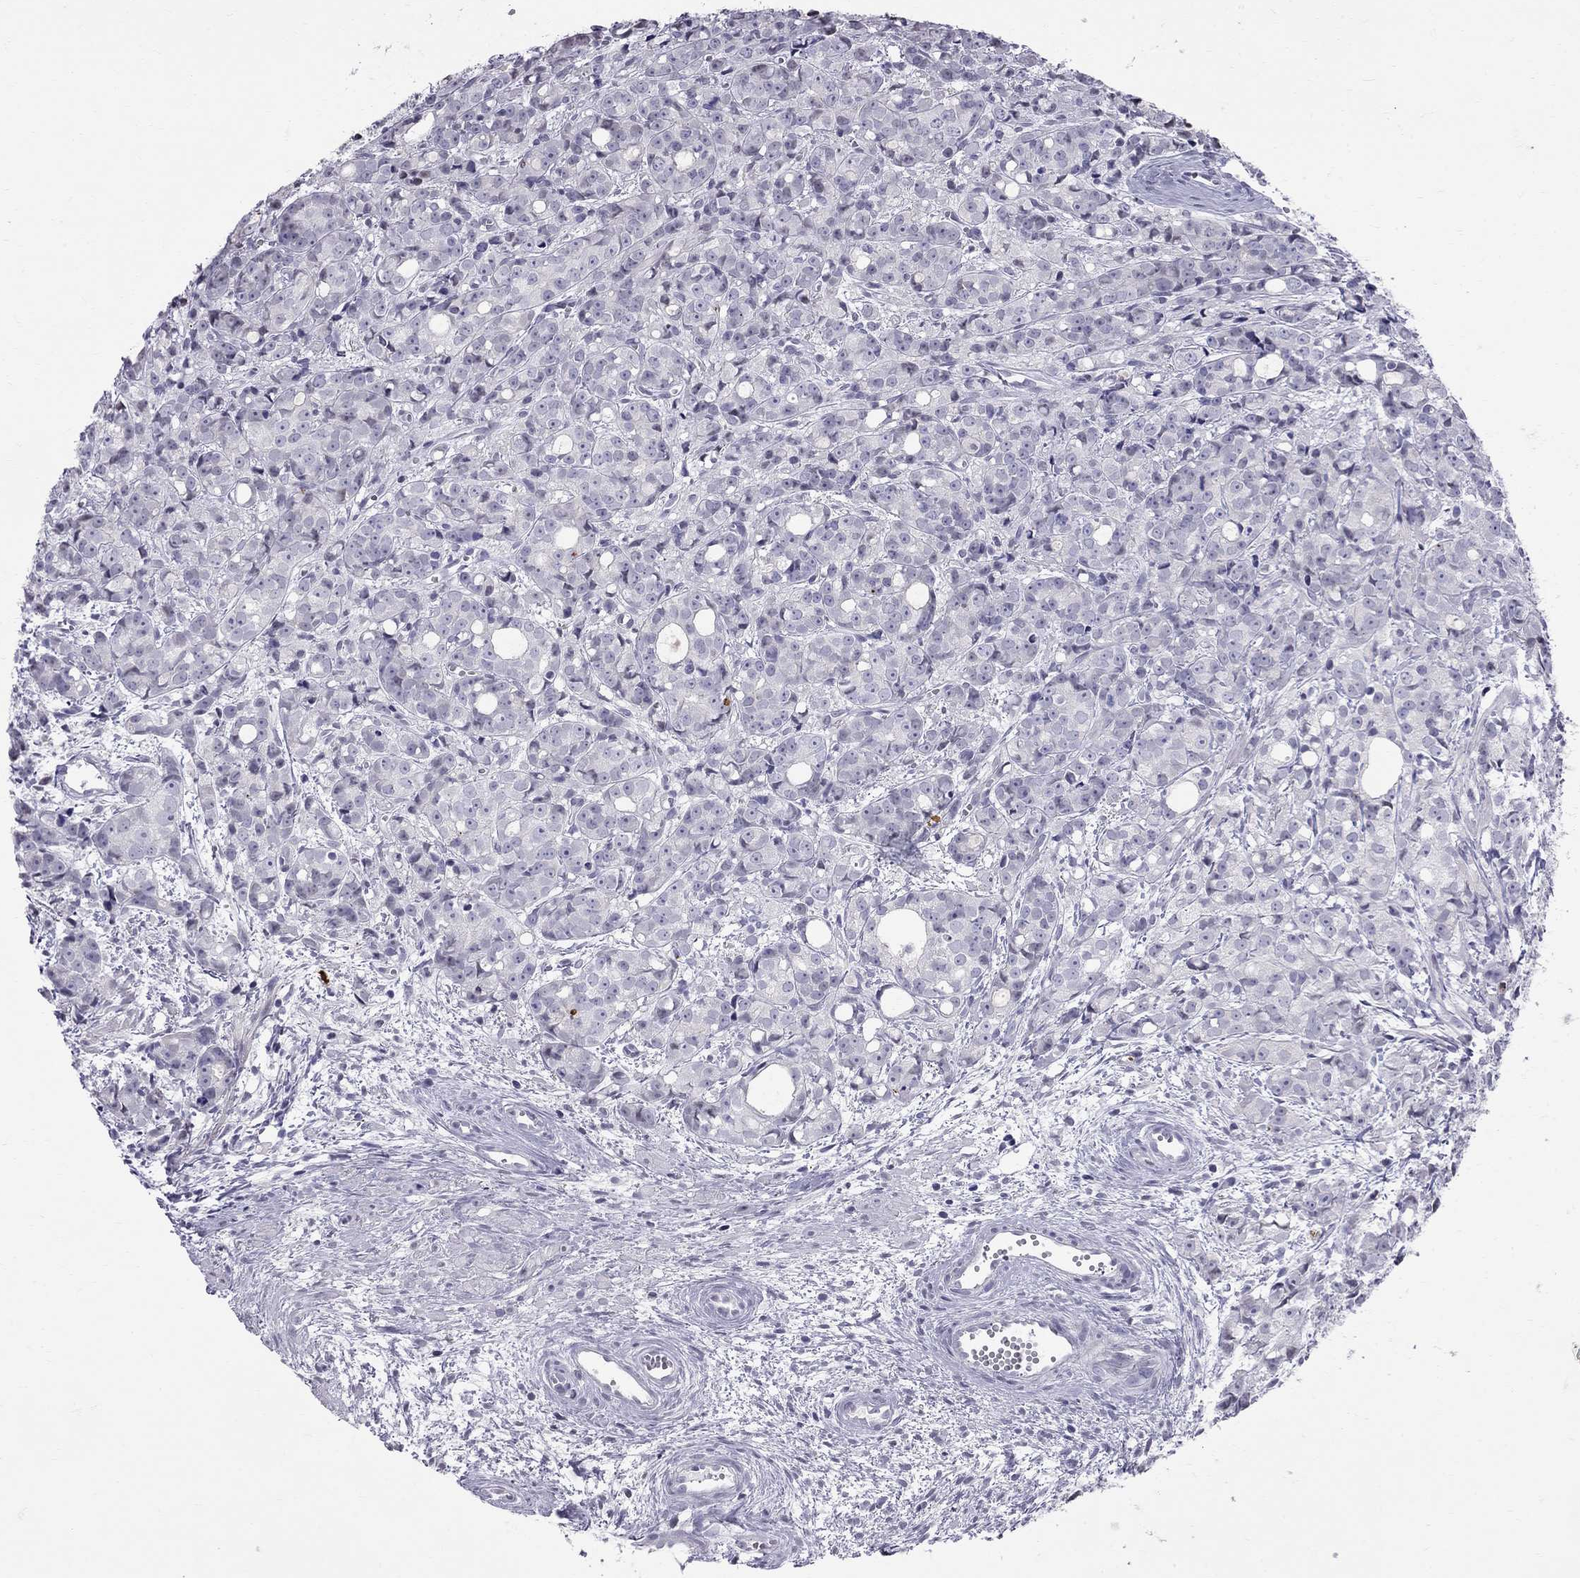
{"staining": {"intensity": "negative", "quantity": "none", "location": "none"}, "tissue": "prostate cancer", "cell_type": "Tumor cells", "image_type": "cancer", "snomed": [{"axis": "morphology", "description": "Adenocarcinoma, Medium grade"}, {"axis": "topography", "description": "Prostate"}], "caption": "Photomicrograph shows no protein expression in tumor cells of prostate adenocarcinoma (medium-grade) tissue. (DAB IHC with hematoxylin counter stain).", "gene": "MUC15", "patient": {"sex": "male", "age": 74}}